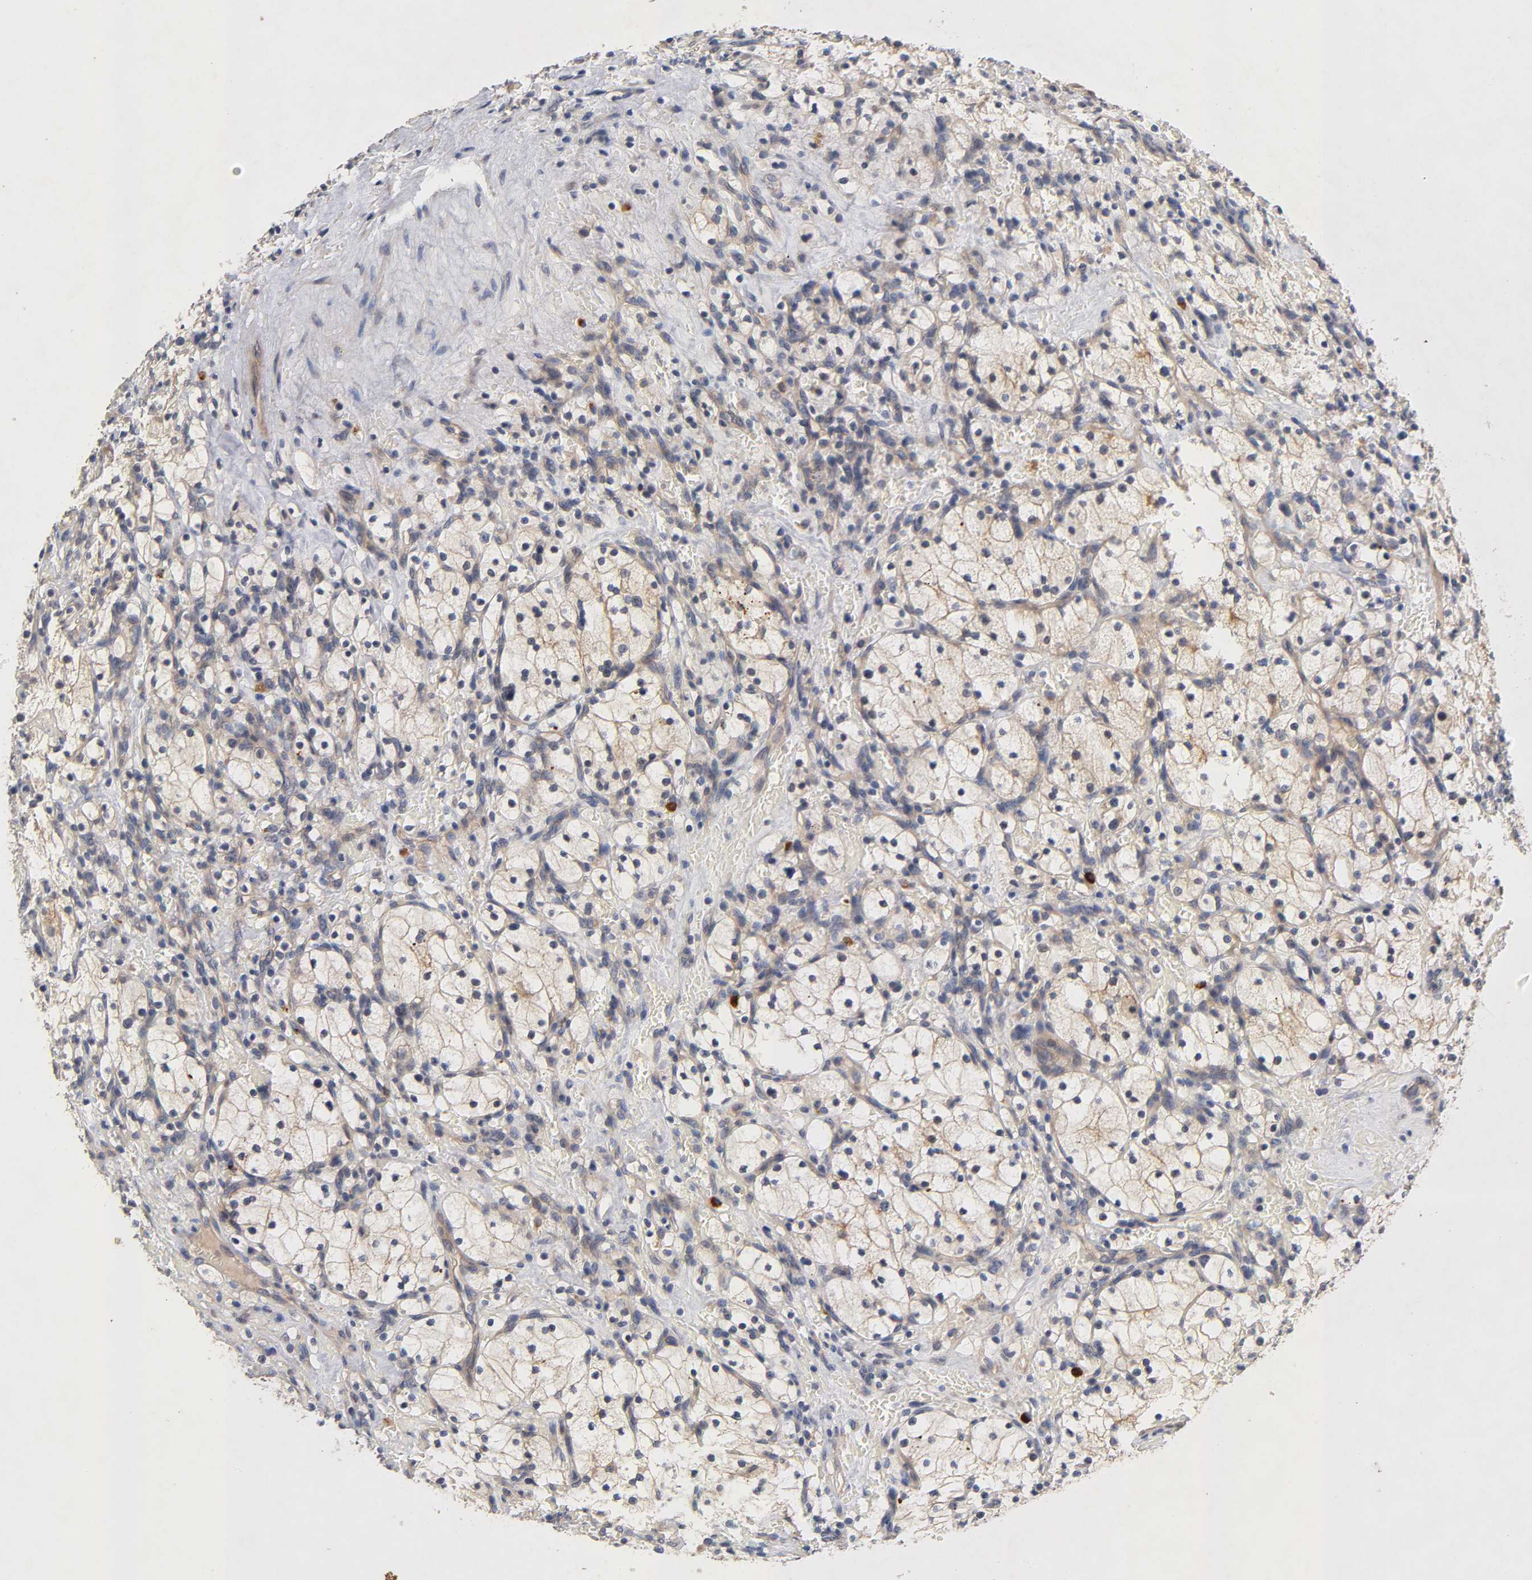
{"staining": {"intensity": "moderate", "quantity": ">75%", "location": "cytoplasmic/membranous"}, "tissue": "renal cancer", "cell_type": "Tumor cells", "image_type": "cancer", "snomed": [{"axis": "morphology", "description": "Adenocarcinoma, NOS"}, {"axis": "topography", "description": "Kidney"}], "caption": "Protein positivity by IHC demonstrates moderate cytoplasmic/membranous expression in approximately >75% of tumor cells in renal cancer. (brown staining indicates protein expression, while blue staining denotes nuclei).", "gene": "PDZD11", "patient": {"sex": "female", "age": 83}}